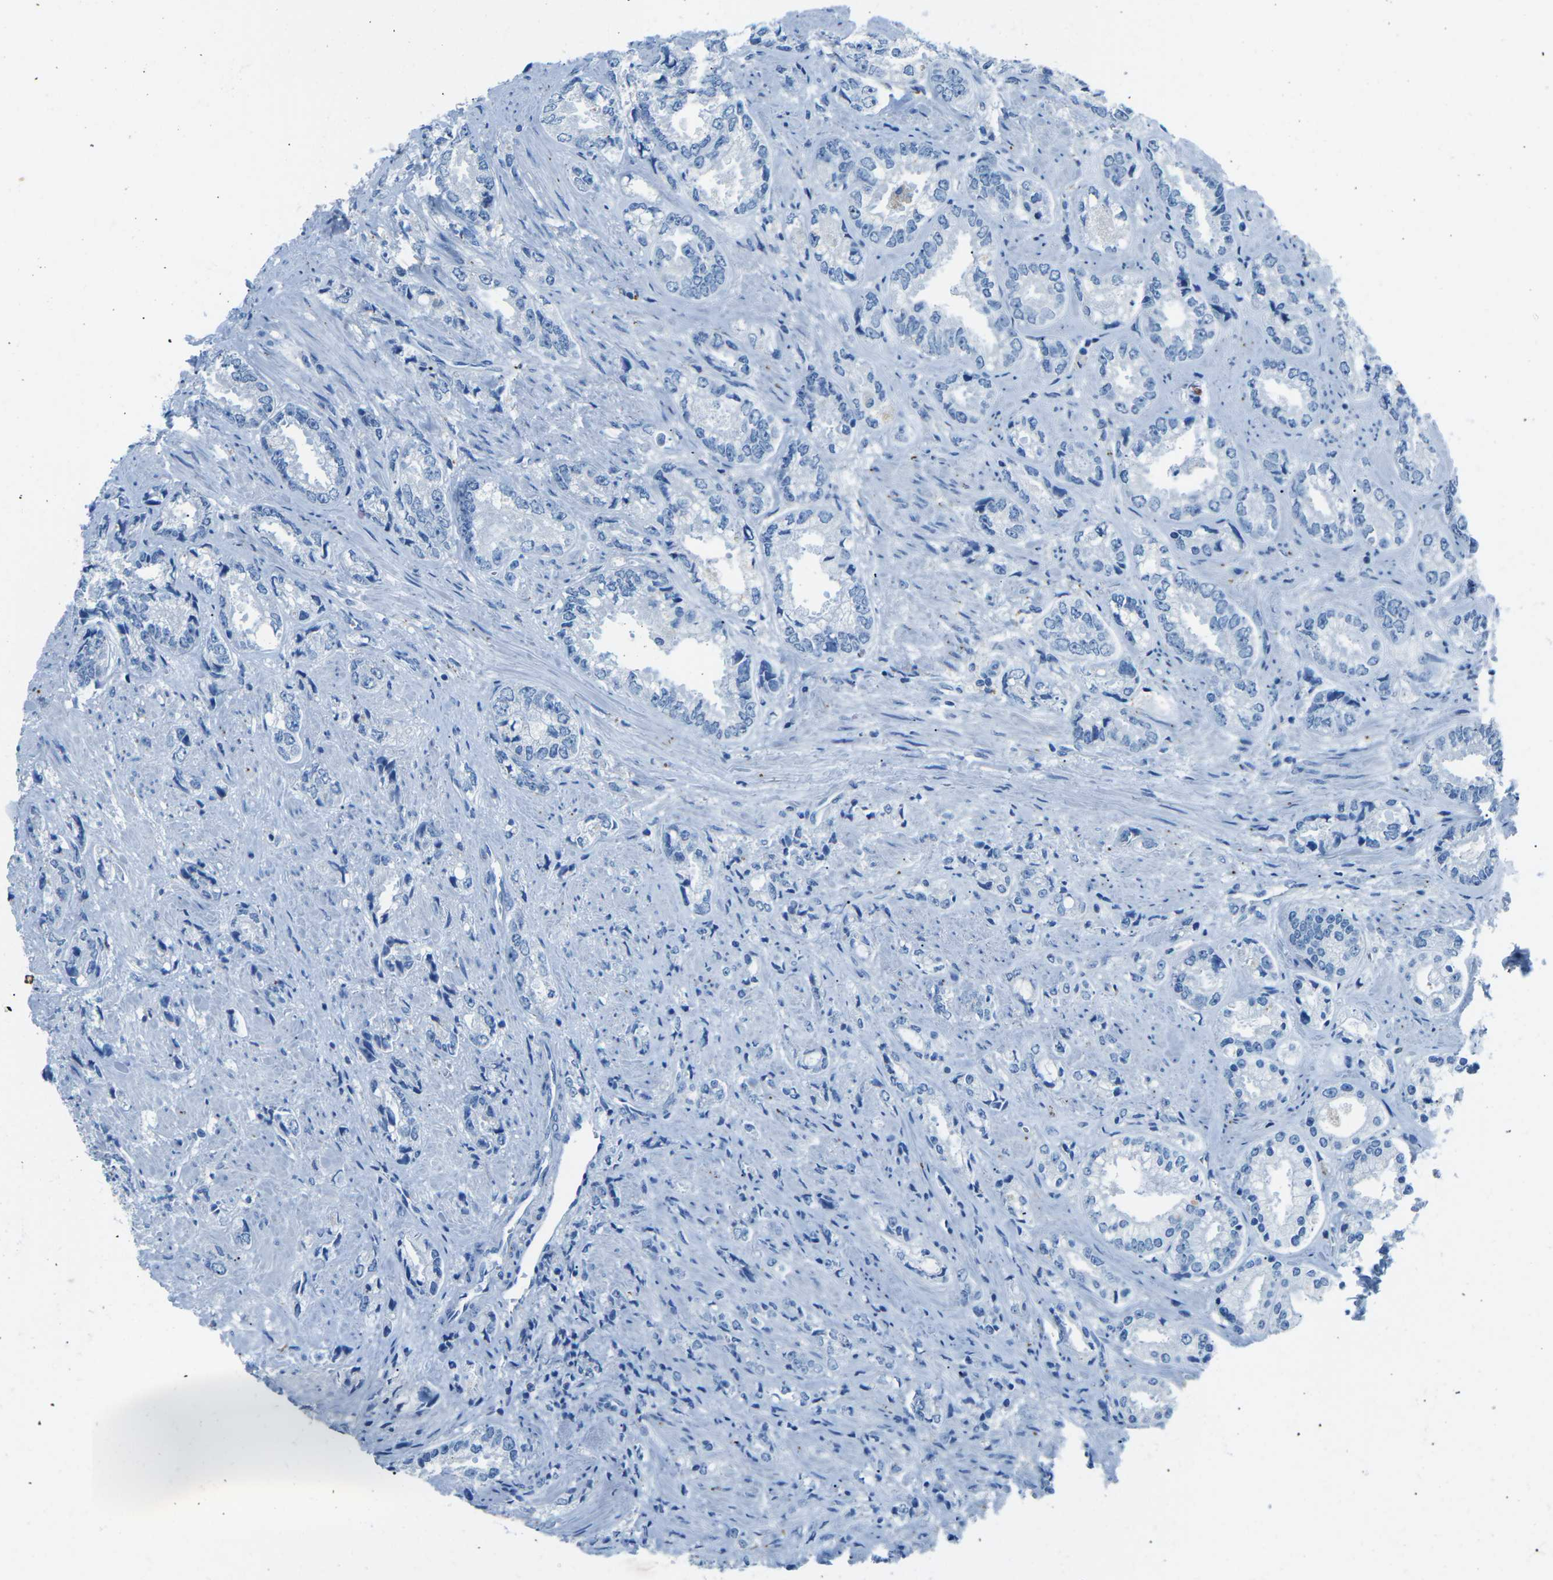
{"staining": {"intensity": "negative", "quantity": "none", "location": "none"}, "tissue": "prostate cancer", "cell_type": "Tumor cells", "image_type": "cancer", "snomed": [{"axis": "morphology", "description": "Adenocarcinoma, High grade"}, {"axis": "topography", "description": "Prostate"}], "caption": "DAB immunohistochemical staining of human prostate cancer exhibits no significant expression in tumor cells.", "gene": "MYH8", "patient": {"sex": "male", "age": 61}}